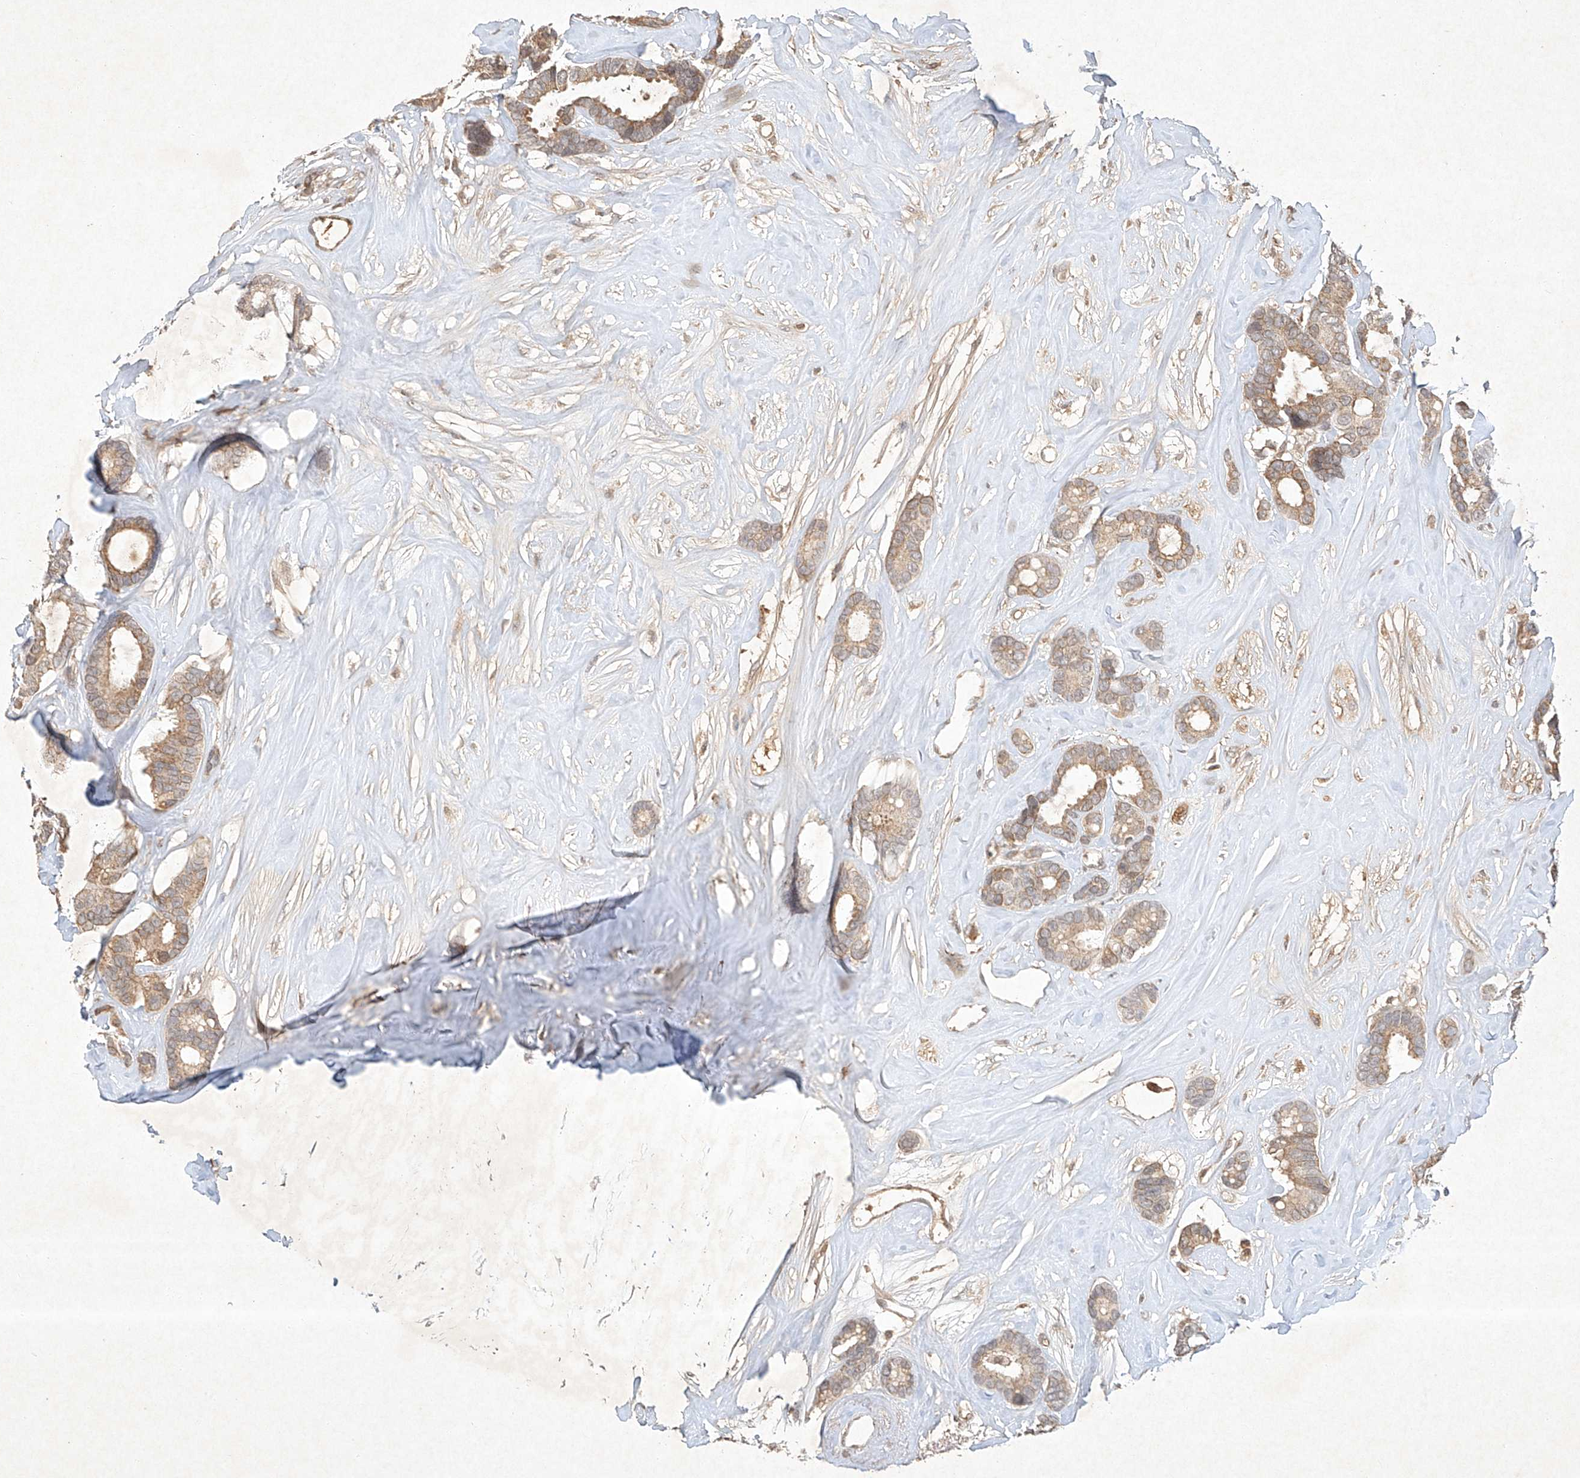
{"staining": {"intensity": "moderate", "quantity": ">75%", "location": "cytoplasmic/membranous"}, "tissue": "breast cancer", "cell_type": "Tumor cells", "image_type": "cancer", "snomed": [{"axis": "morphology", "description": "Duct carcinoma"}, {"axis": "topography", "description": "Breast"}], "caption": "Breast cancer stained with IHC displays moderate cytoplasmic/membranous expression in approximately >75% of tumor cells. The protein of interest is stained brown, and the nuclei are stained in blue (DAB IHC with brightfield microscopy, high magnification).", "gene": "BTRC", "patient": {"sex": "female", "age": 87}}